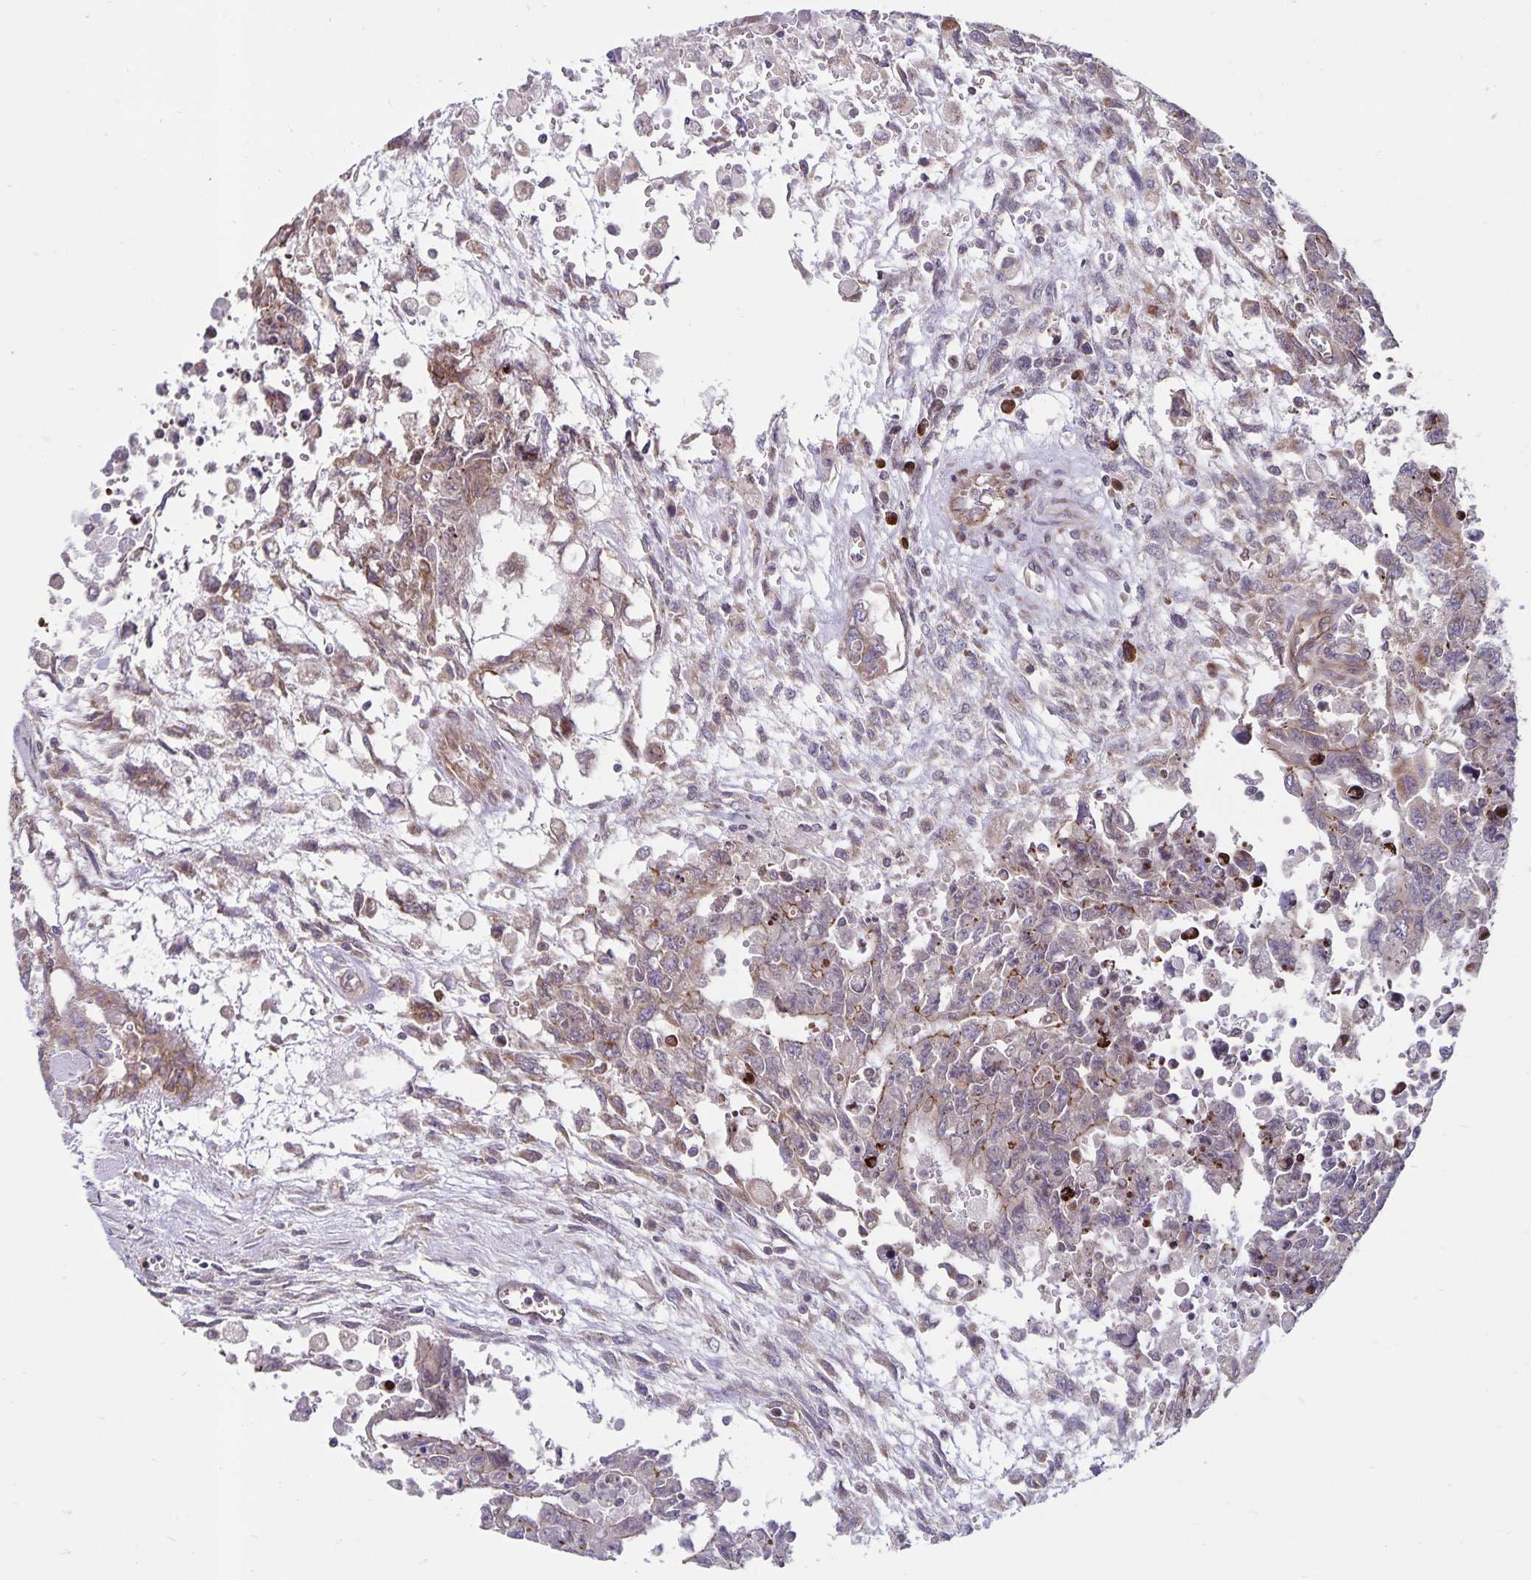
{"staining": {"intensity": "weak", "quantity": "<25%", "location": "cytoplasmic/membranous"}, "tissue": "testis cancer", "cell_type": "Tumor cells", "image_type": "cancer", "snomed": [{"axis": "morphology", "description": "Carcinoma, Embryonal, NOS"}, {"axis": "topography", "description": "Testis"}], "caption": "The photomicrograph reveals no staining of tumor cells in testis cancer (embryonal carcinoma). (IHC, brightfield microscopy, high magnification).", "gene": "SEC62", "patient": {"sex": "male", "age": 24}}